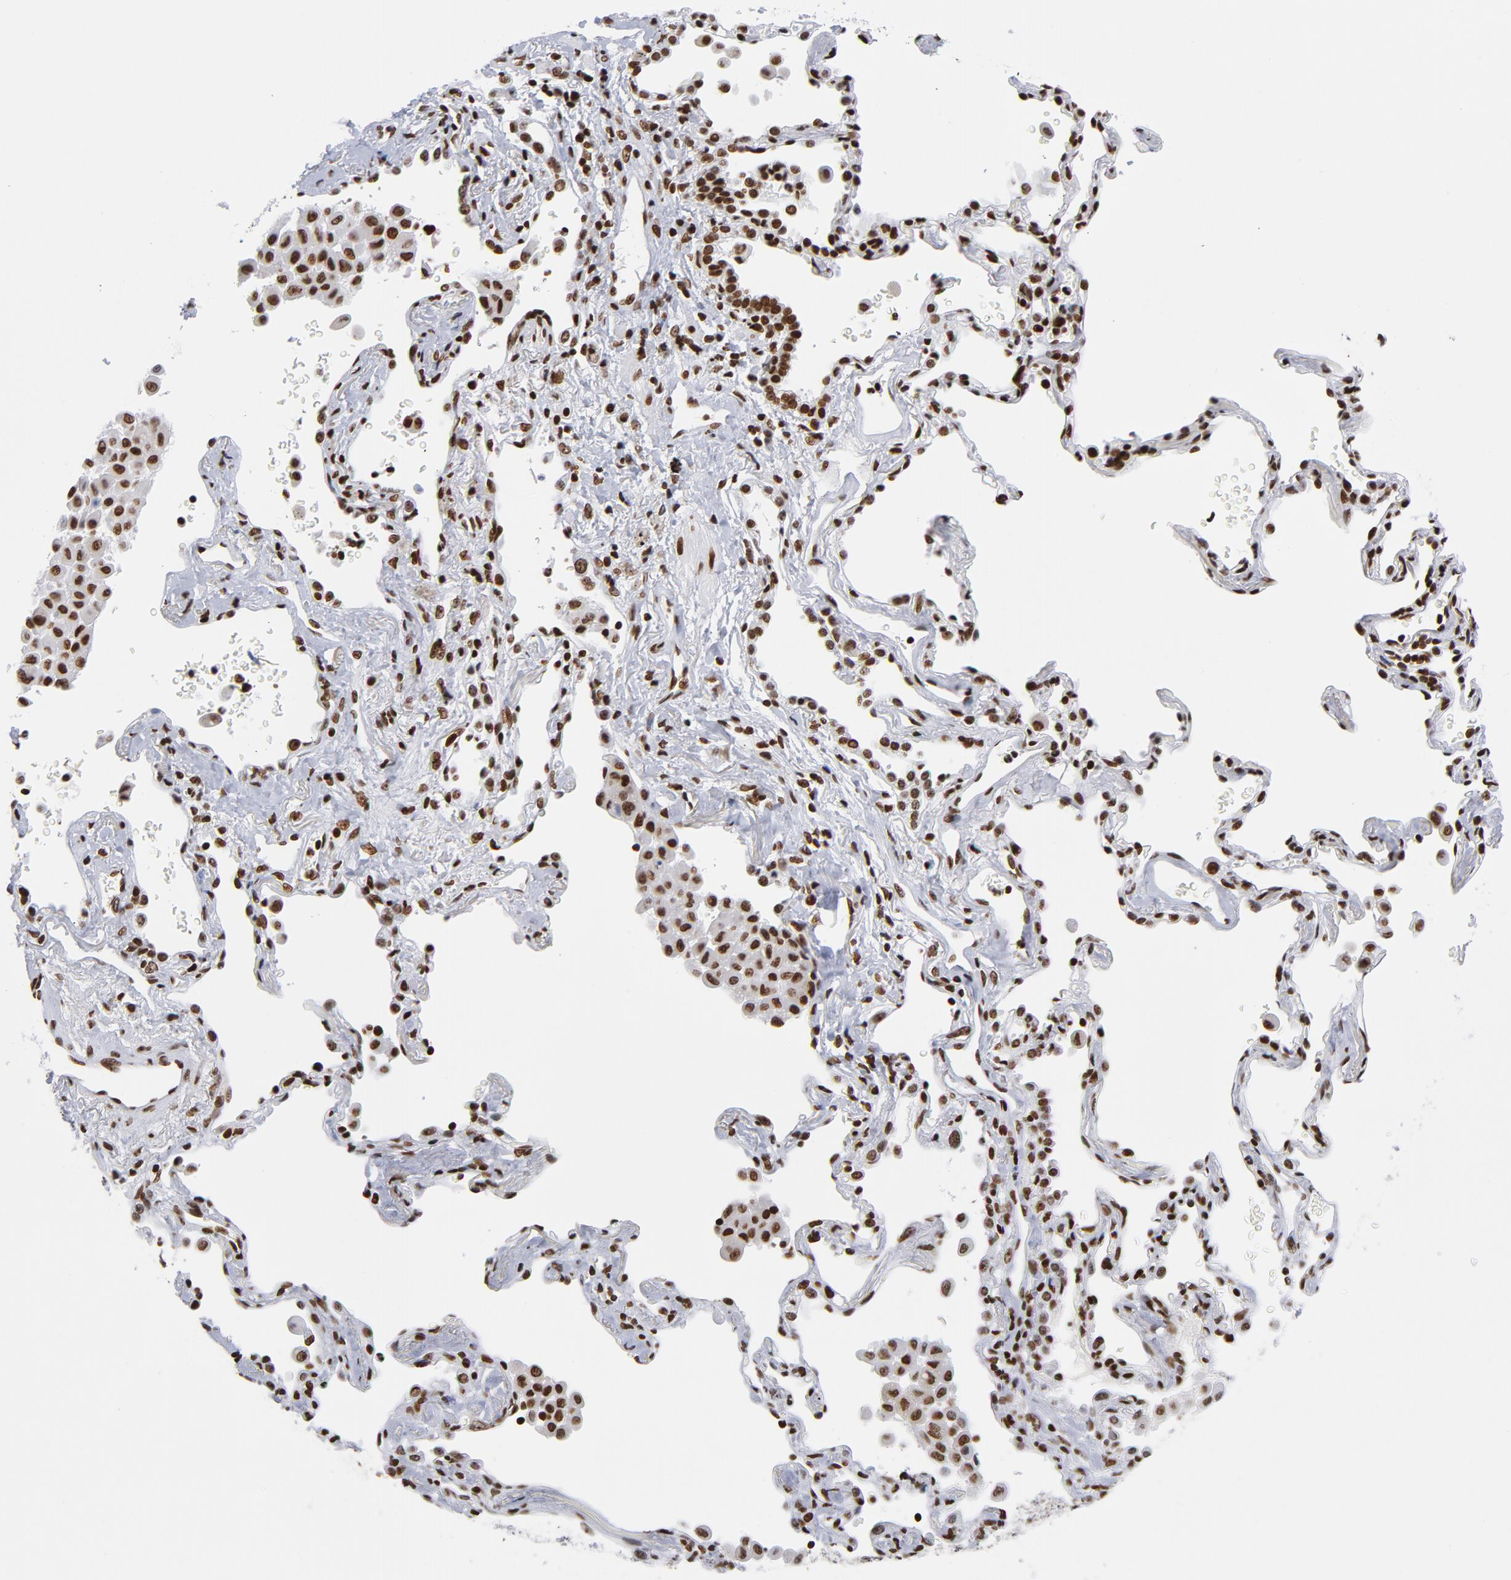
{"staining": {"intensity": "moderate", "quantity": ">75%", "location": "nuclear"}, "tissue": "lung cancer", "cell_type": "Tumor cells", "image_type": "cancer", "snomed": [{"axis": "morphology", "description": "Squamous cell carcinoma, NOS"}, {"axis": "topography", "description": "Lung"}], "caption": "Tumor cells exhibit medium levels of moderate nuclear staining in approximately >75% of cells in lung squamous cell carcinoma.", "gene": "TOP2B", "patient": {"sex": "female", "age": 67}}